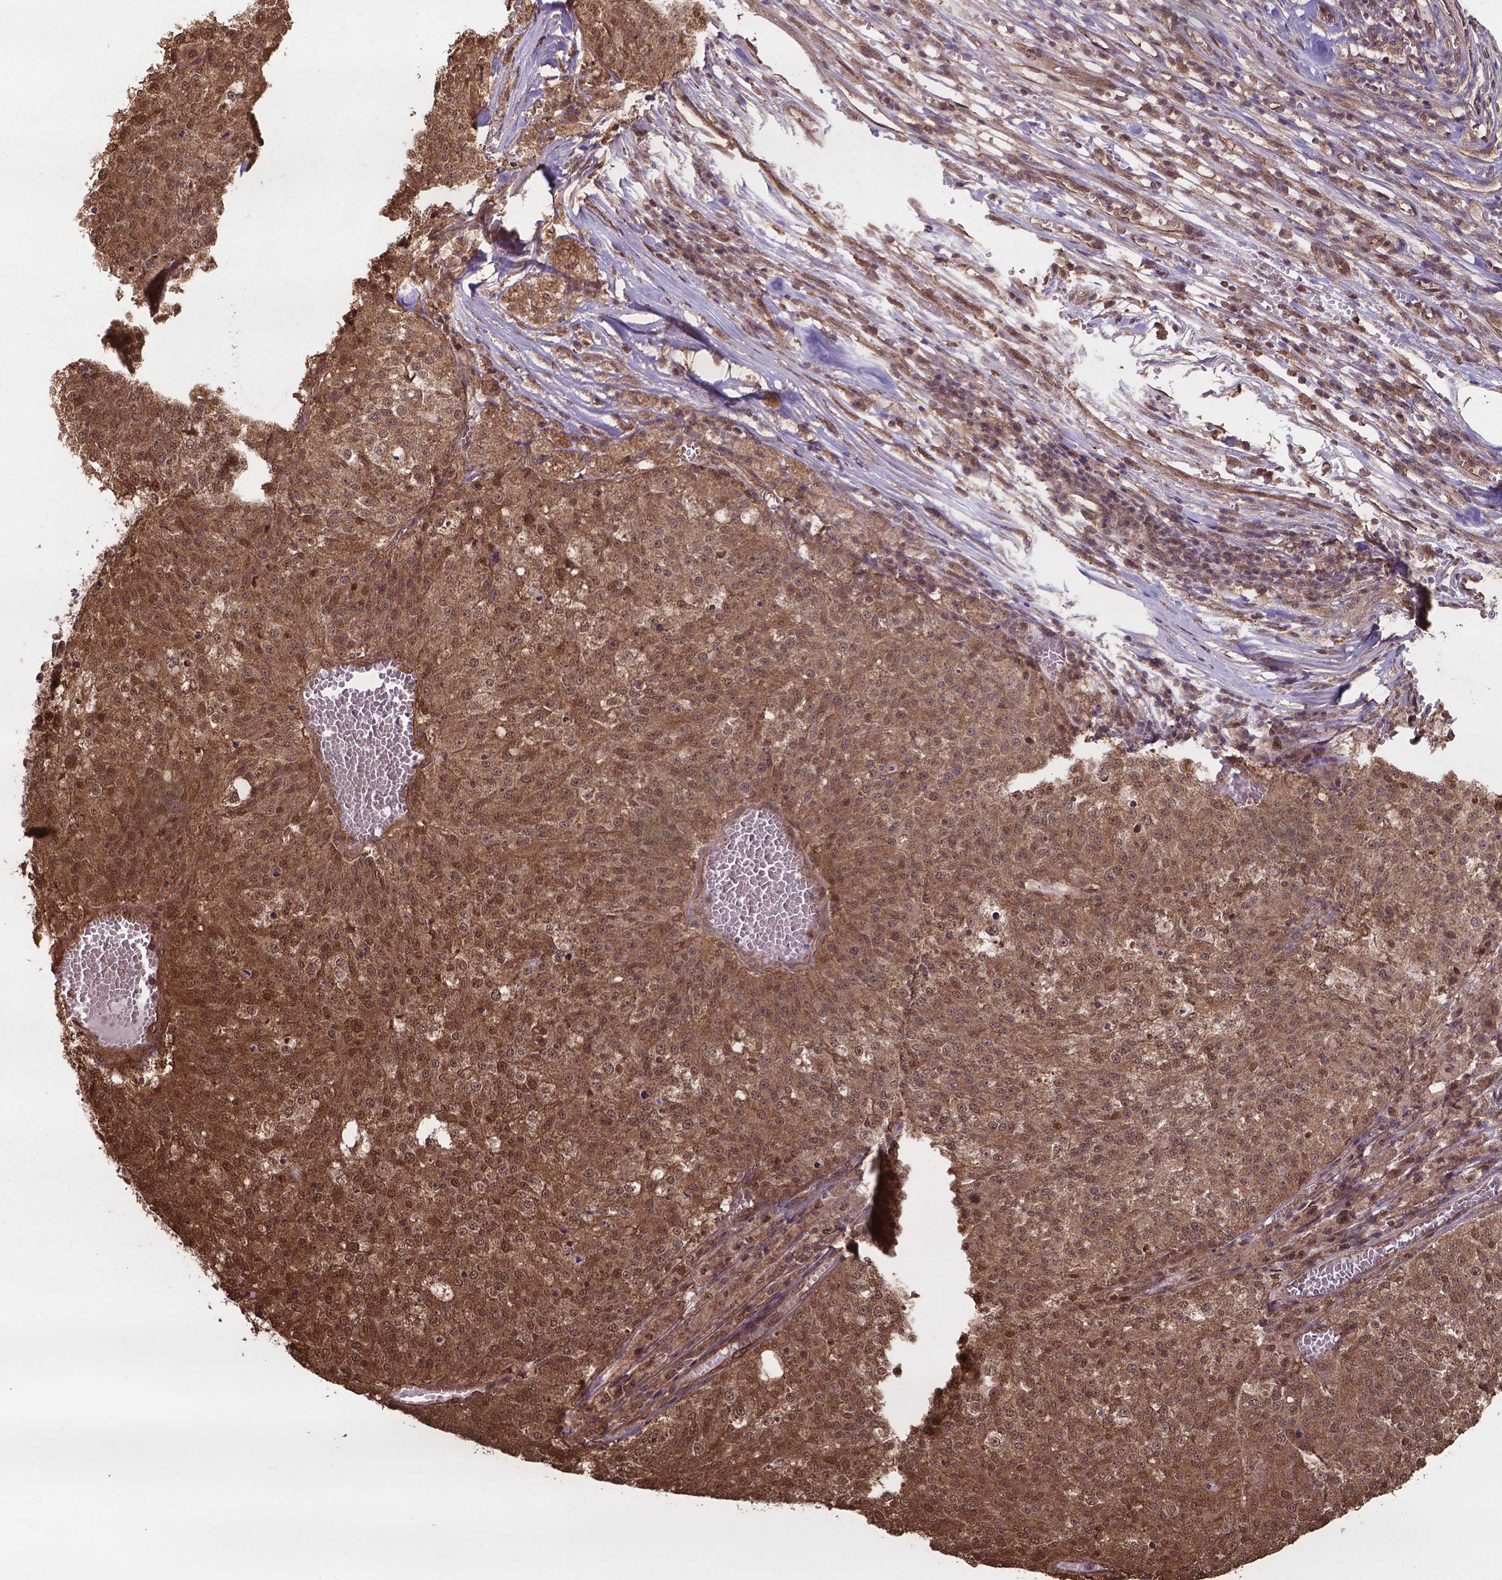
{"staining": {"intensity": "moderate", "quantity": ">75%", "location": "cytoplasmic/membranous,nuclear"}, "tissue": "melanoma", "cell_type": "Tumor cells", "image_type": "cancer", "snomed": [{"axis": "morphology", "description": "Malignant melanoma, Metastatic site"}, {"axis": "topography", "description": "Lymph node"}], "caption": "A micrograph of human malignant melanoma (metastatic site) stained for a protein displays moderate cytoplasmic/membranous and nuclear brown staining in tumor cells.", "gene": "CHP2", "patient": {"sex": "female", "age": 64}}